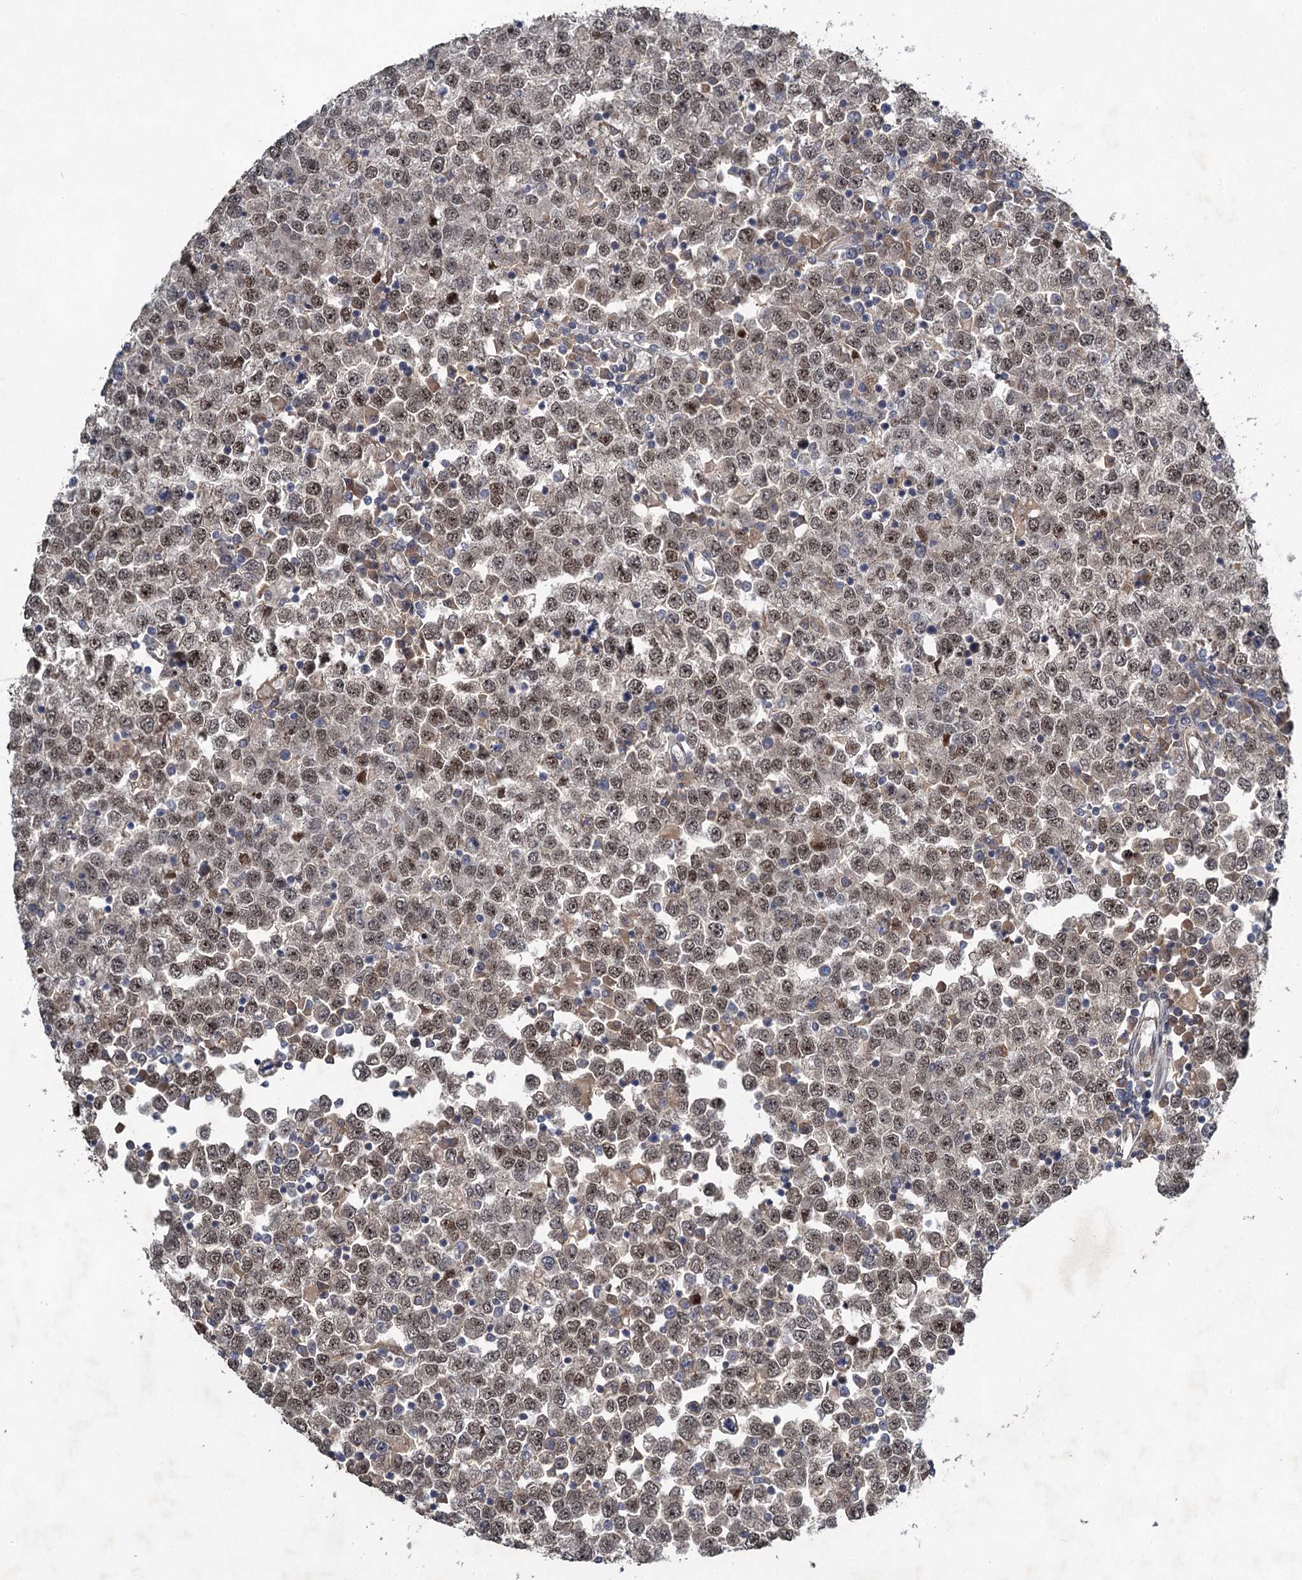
{"staining": {"intensity": "moderate", "quantity": ">75%", "location": "nuclear"}, "tissue": "testis cancer", "cell_type": "Tumor cells", "image_type": "cancer", "snomed": [{"axis": "morphology", "description": "Seminoma, NOS"}, {"axis": "topography", "description": "Testis"}], "caption": "Immunohistochemical staining of testis cancer (seminoma) shows medium levels of moderate nuclear staining in approximately >75% of tumor cells. (DAB IHC with brightfield microscopy, high magnification).", "gene": "NUDT22", "patient": {"sex": "male", "age": 65}}